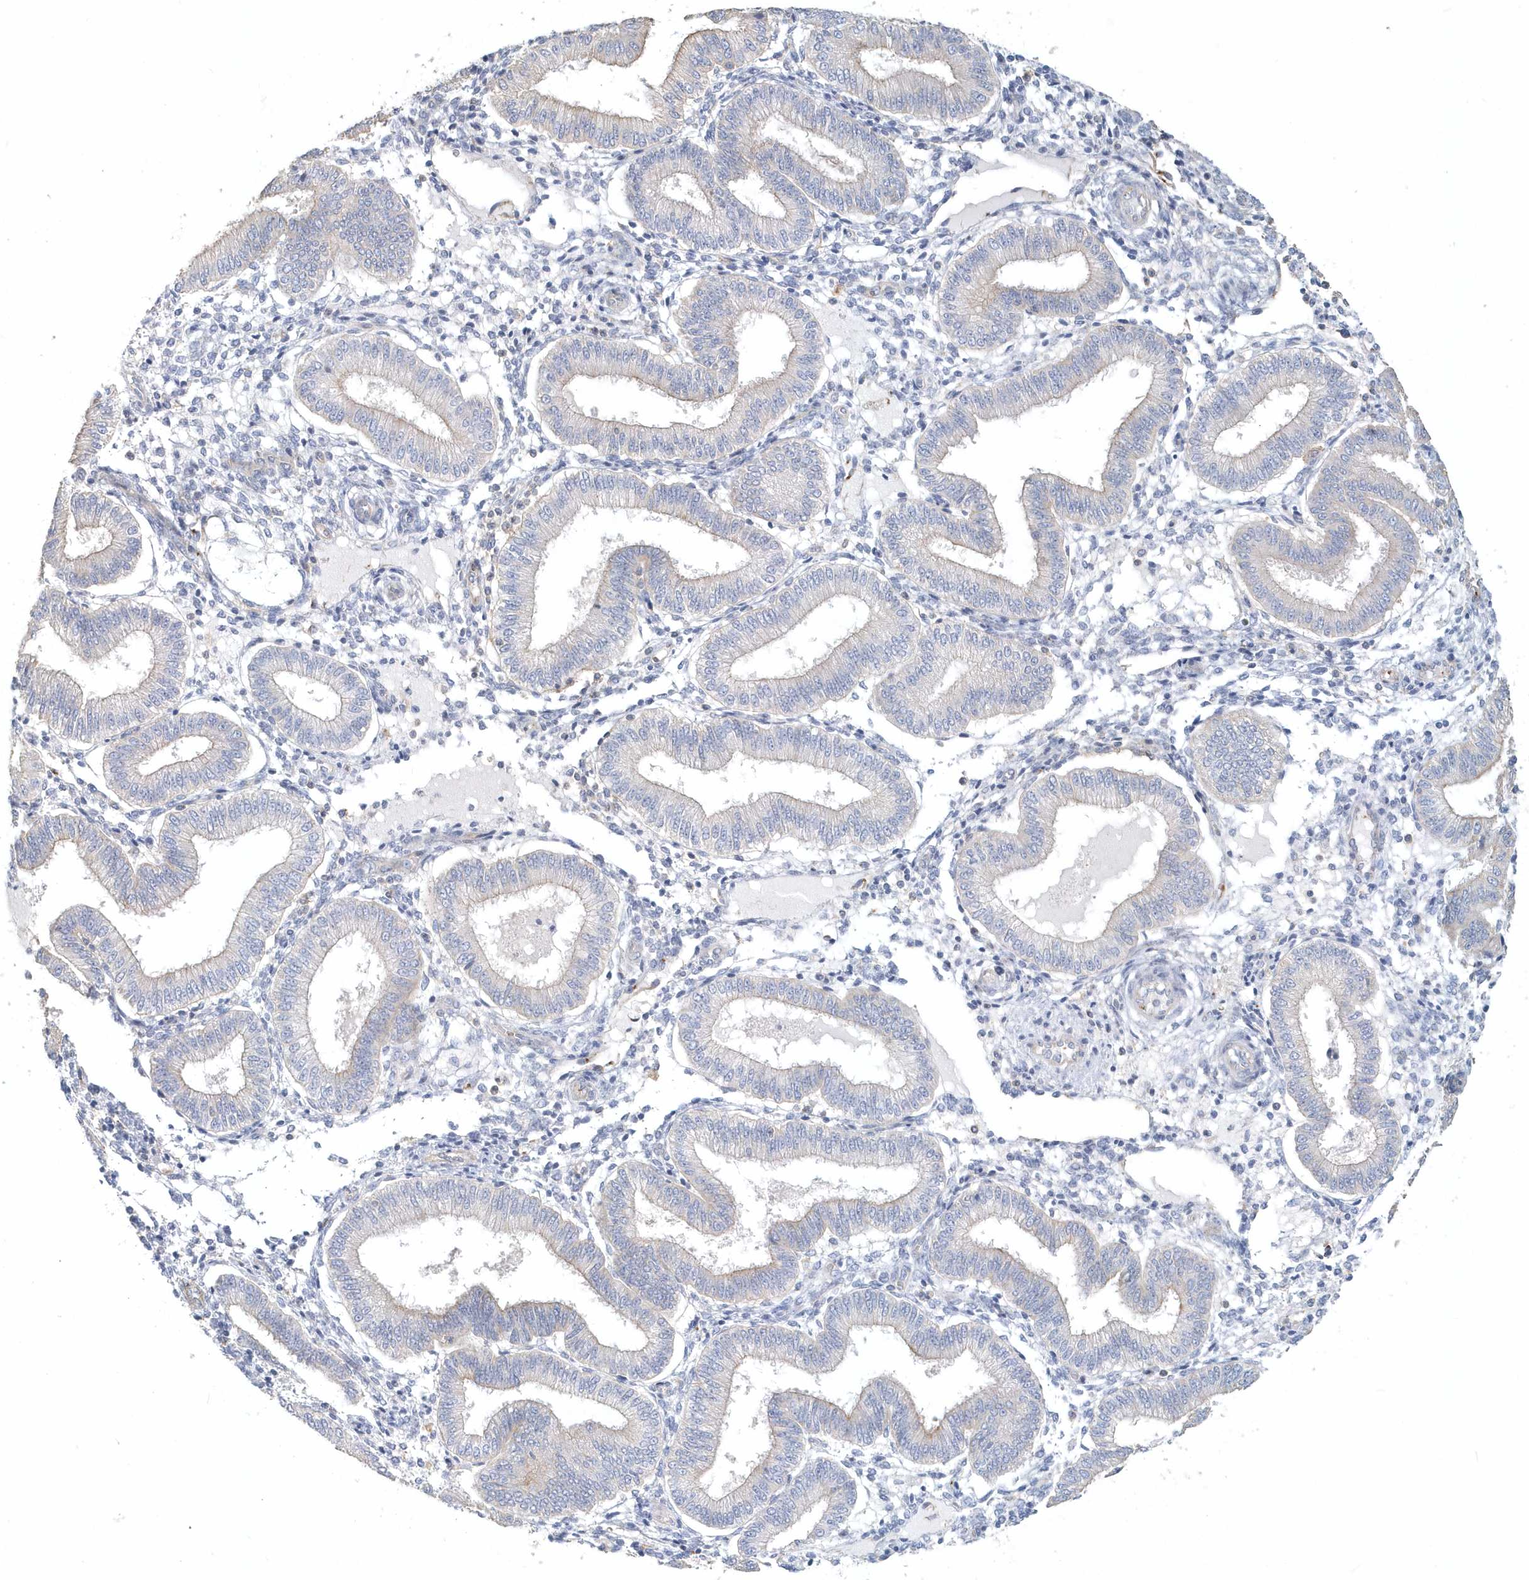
{"staining": {"intensity": "negative", "quantity": "none", "location": "none"}, "tissue": "endometrium", "cell_type": "Cells in endometrial stroma", "image_type": "normal", "snomed": [{"axis": "morphology", "description": "Normal tissue, NOS"}, {"axis": "topography", "description": "Endometrium"}], "caption": "IHC photomicrograph of unremarkable endometrium: endometrium stained with DAB (3,3'-diaminobenzidine) shows no significant protein expression in cells in endometrial stroma.", "gene": "MMRN1", "patient": {"sex": "female", "age": 39}}